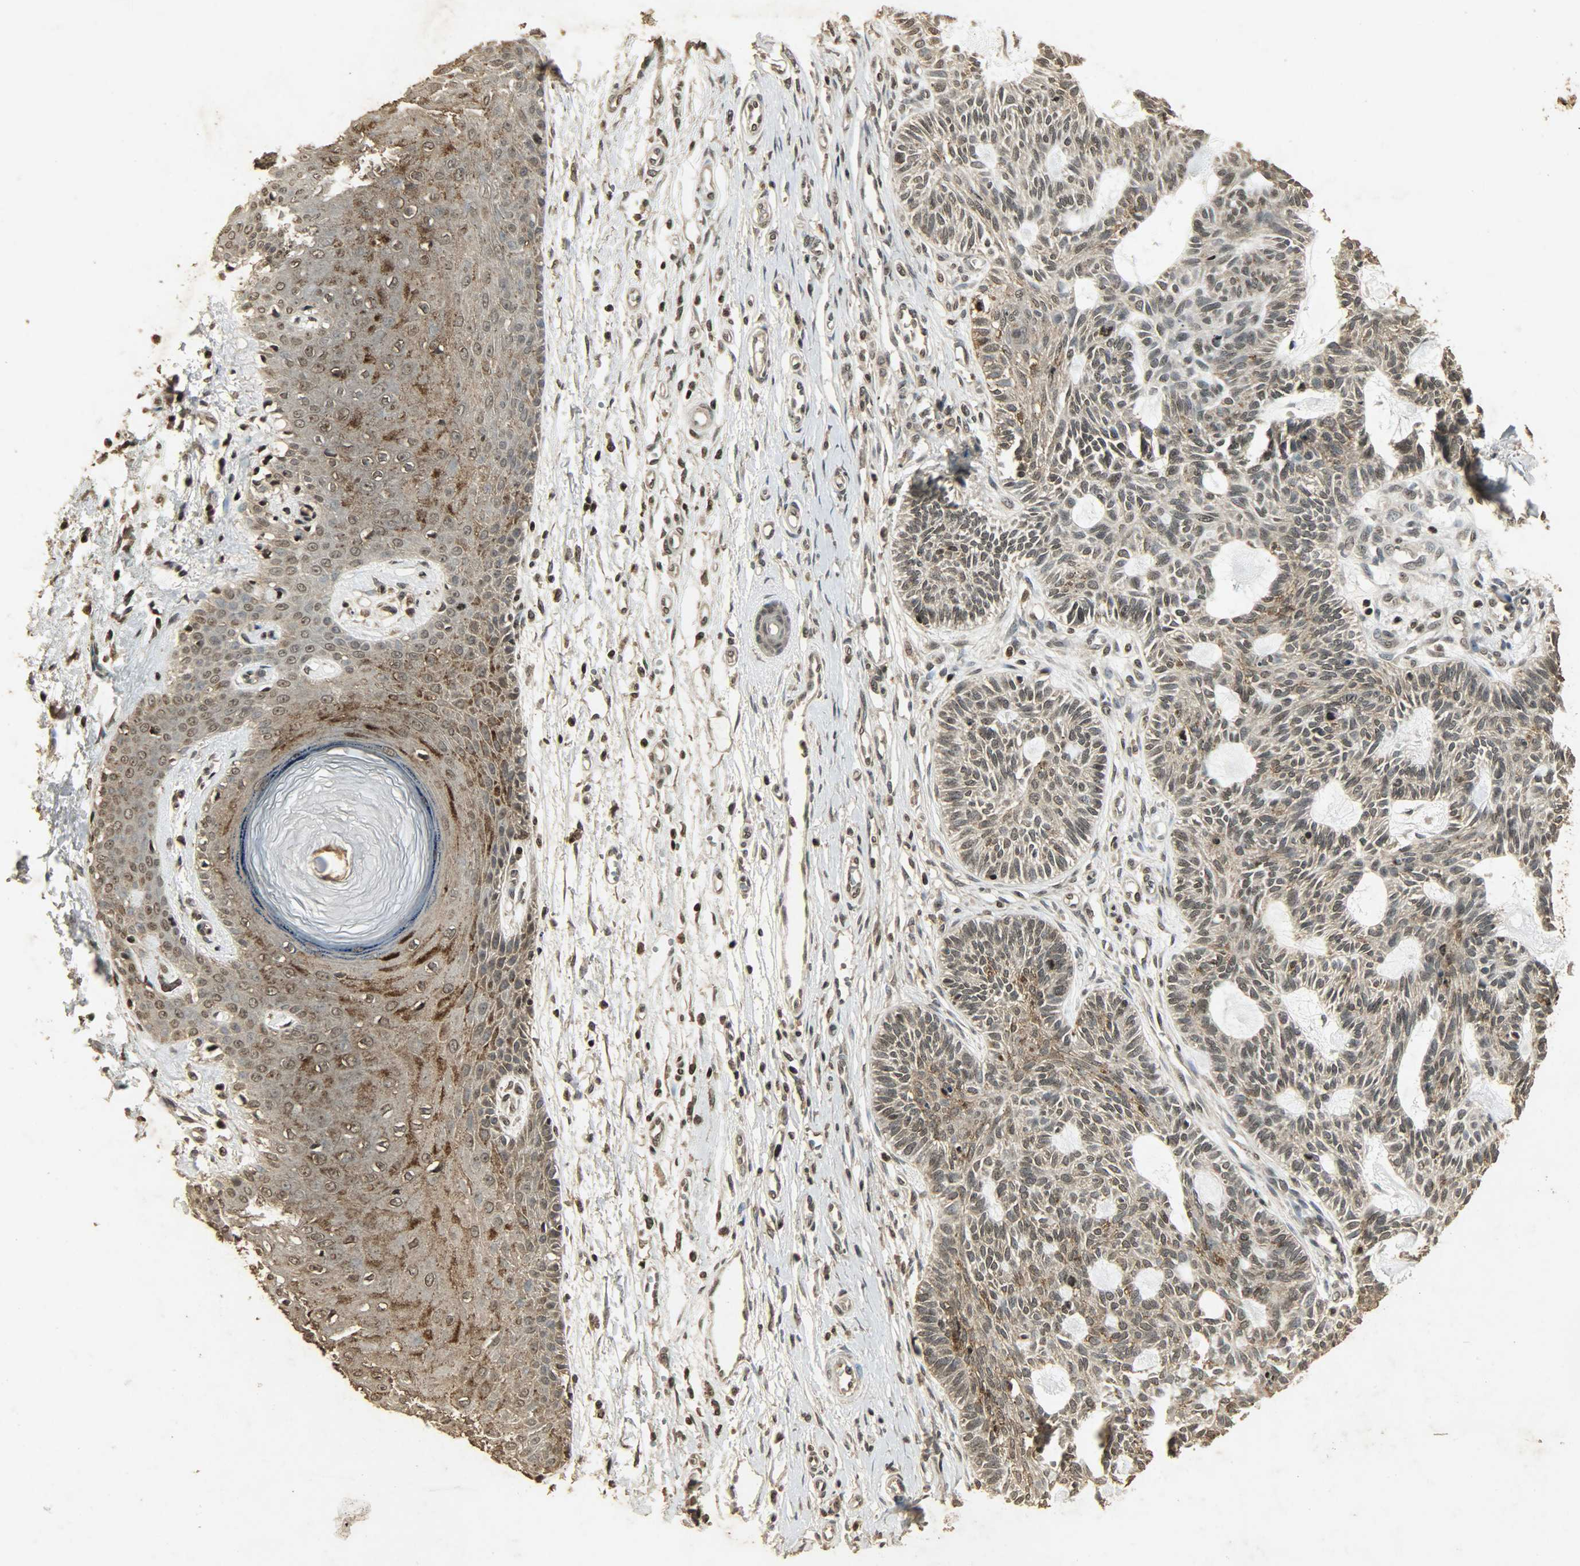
{"staining": {"intensity": "moderate", "quantity": ">75%", "location": "cytoplasmic/membranous,nuclear"}, "tissue": "skin cancer", "cell_type": "Tumor cells", "image_type": "cancer", "snomed": [{"axis": "morphology", "description": "Basal cell carcinoma"}, {"axis": "topography", "description": "Skin"}], "caption": "Immunohistochemical staining of human skin cancer demonstrates medium levels of moderate cytoplasmic/membranous and nuclear expression in approximately >75% of tumor cells. Nuclei are stained in blue.", "gene": "PPP3R1", "patient": {"sex": "male", "age": 67}}